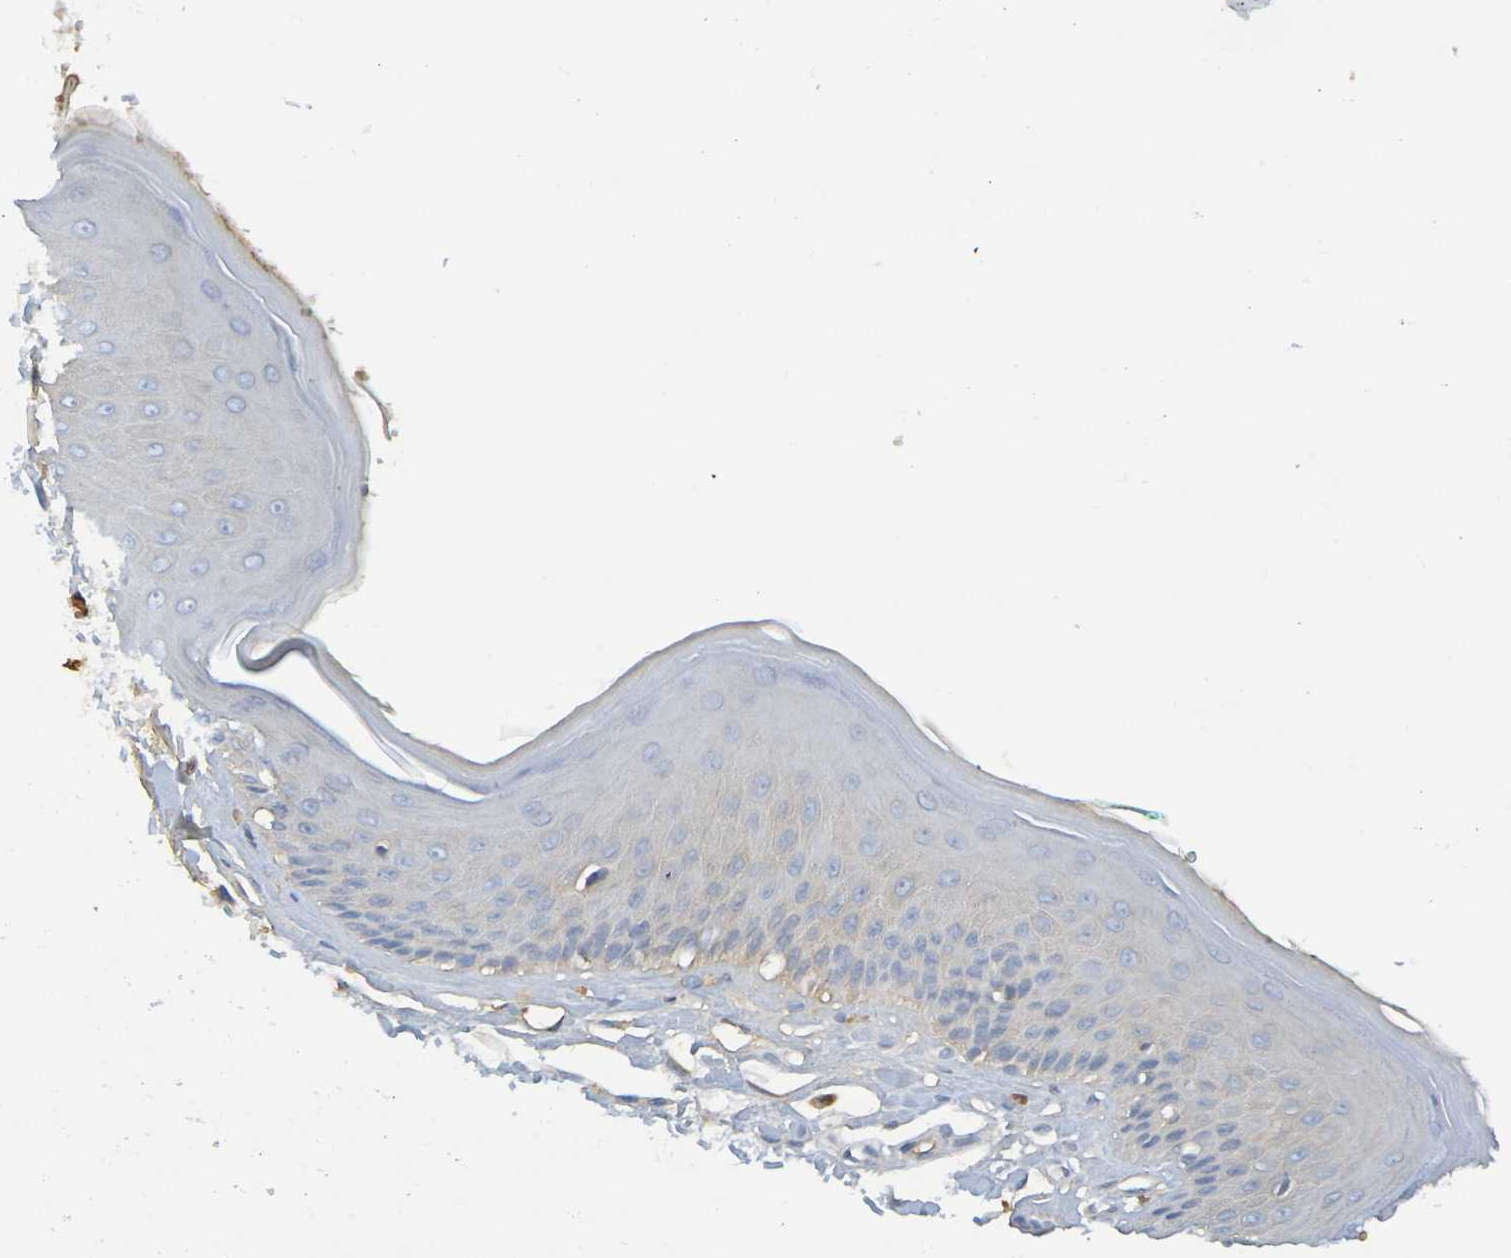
{"staining": {"intensity": "weak", "quantity": "25%-75%", "location": "cytoplasmic/membranous"}, "tissue": "skin", "cell_type": "Epidermal cells", "image_type": "normal", "snomed": [{"axis": "morphology", "description": "Normal tissue, NOS"}, {"axis": "topography", "description": "Vulva"}], "caption": "Protein staining by immunohistochemistry (IHC) exhibits weak cytoplasmic/membranous staining in about 25%-75% of epidermal cells in benign skin.", "gene": "C1QA", "patient": {"sex": "female", "age": 73}}